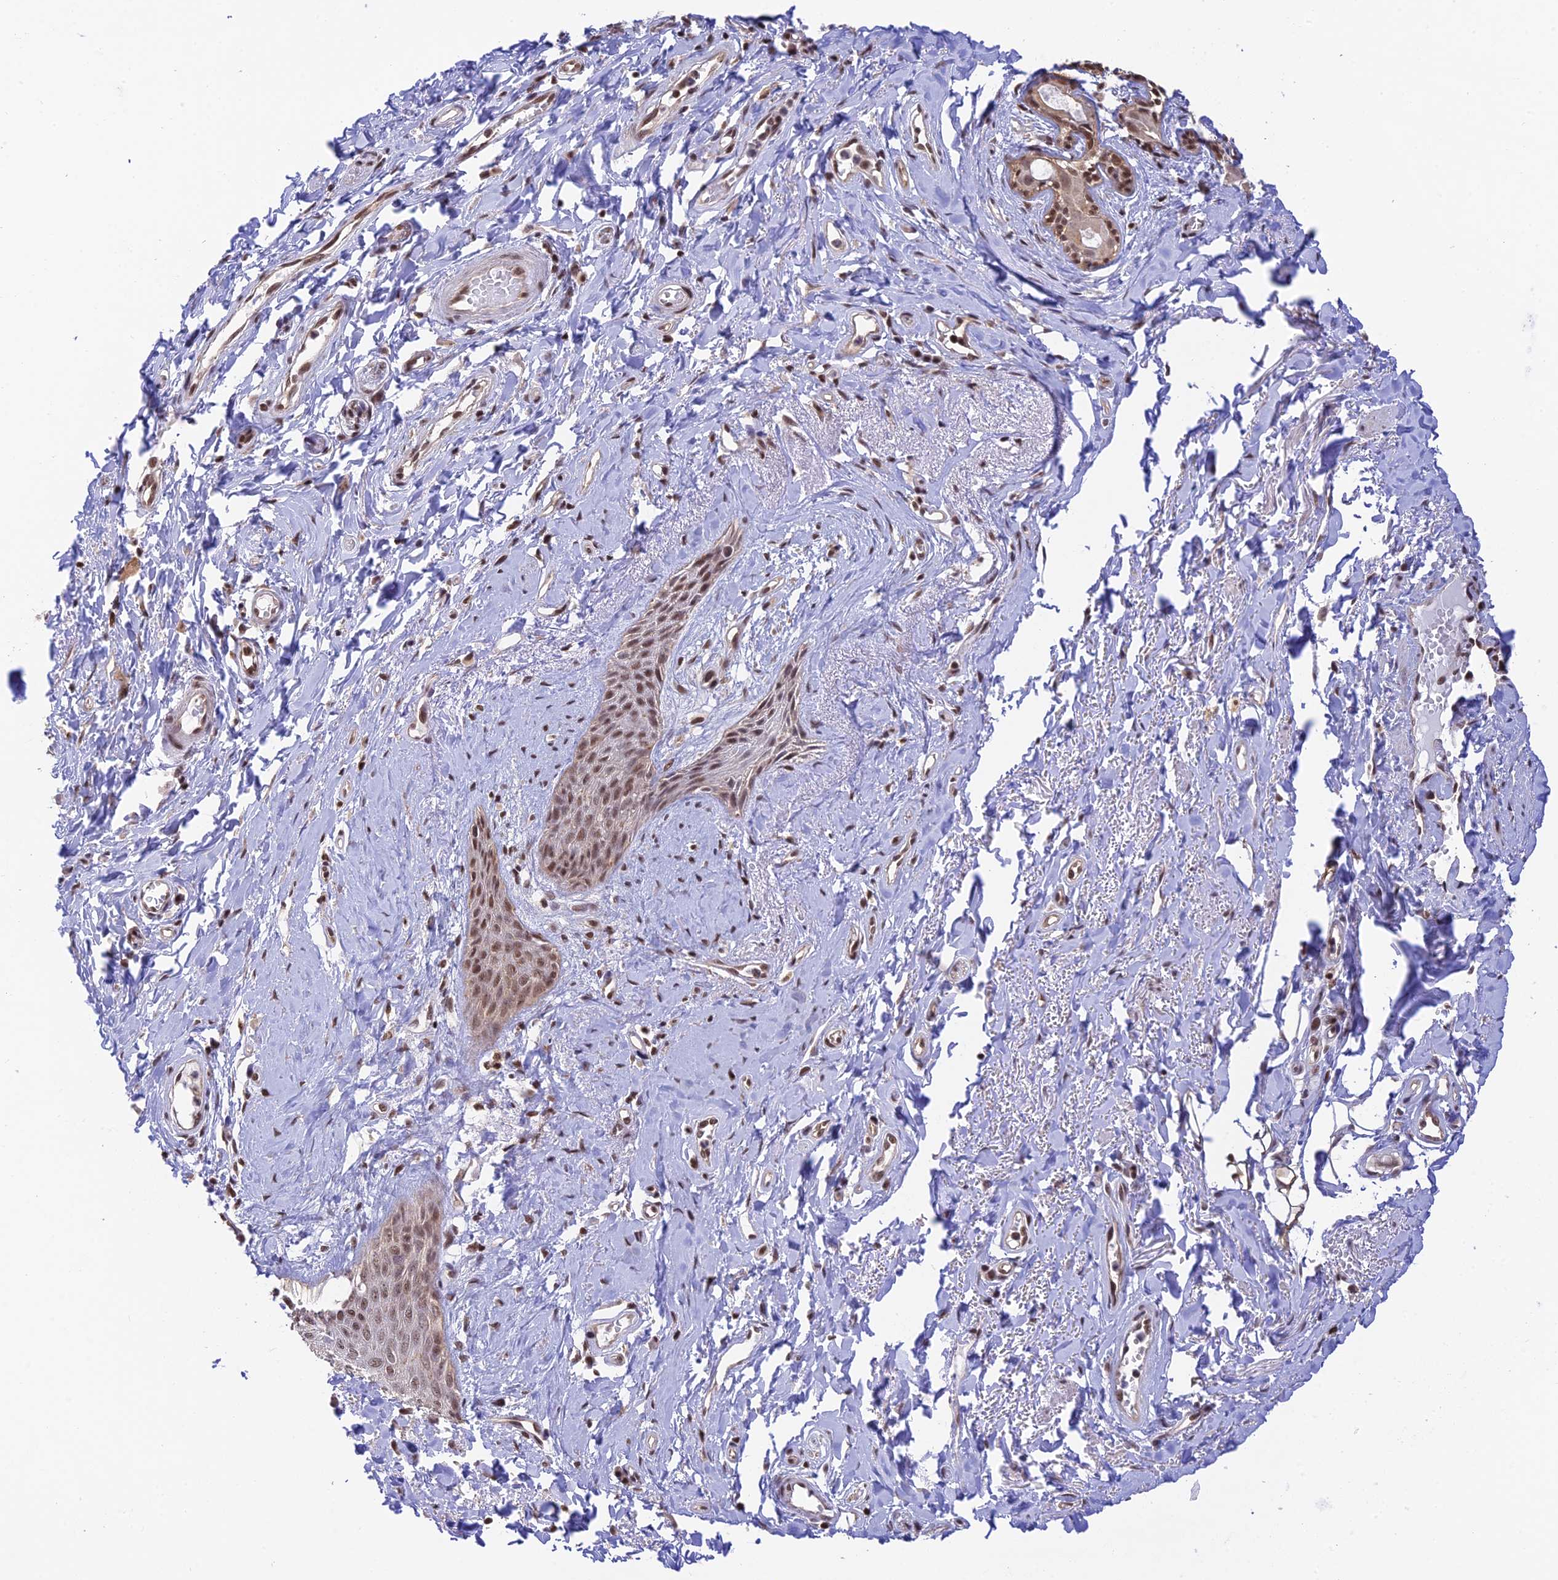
{"staining": {"intensity": "moderate", "quantity": ">75%", "location": "nuclear"}, "tissue": "skin", "cell_type": "Epidermal cells", "image_type": "normal", "snomed": [{"axis": "morphology", "description": "Normal tissue, NOS"}, {"axis": "topography", "description": "Anal"}], "caption": "Brown immunohistochemical staining in normal human skin displays moderate nuclear staining in about >75% of epidermal cells. The staining was performed using DAB (3,3'-diaminobenzidine), with brown indicating positive protein expression. Nuclei are stained blue with hematoxylin.", "gene": "THAP11", "patient": {"sex": "male", "age": 78}}